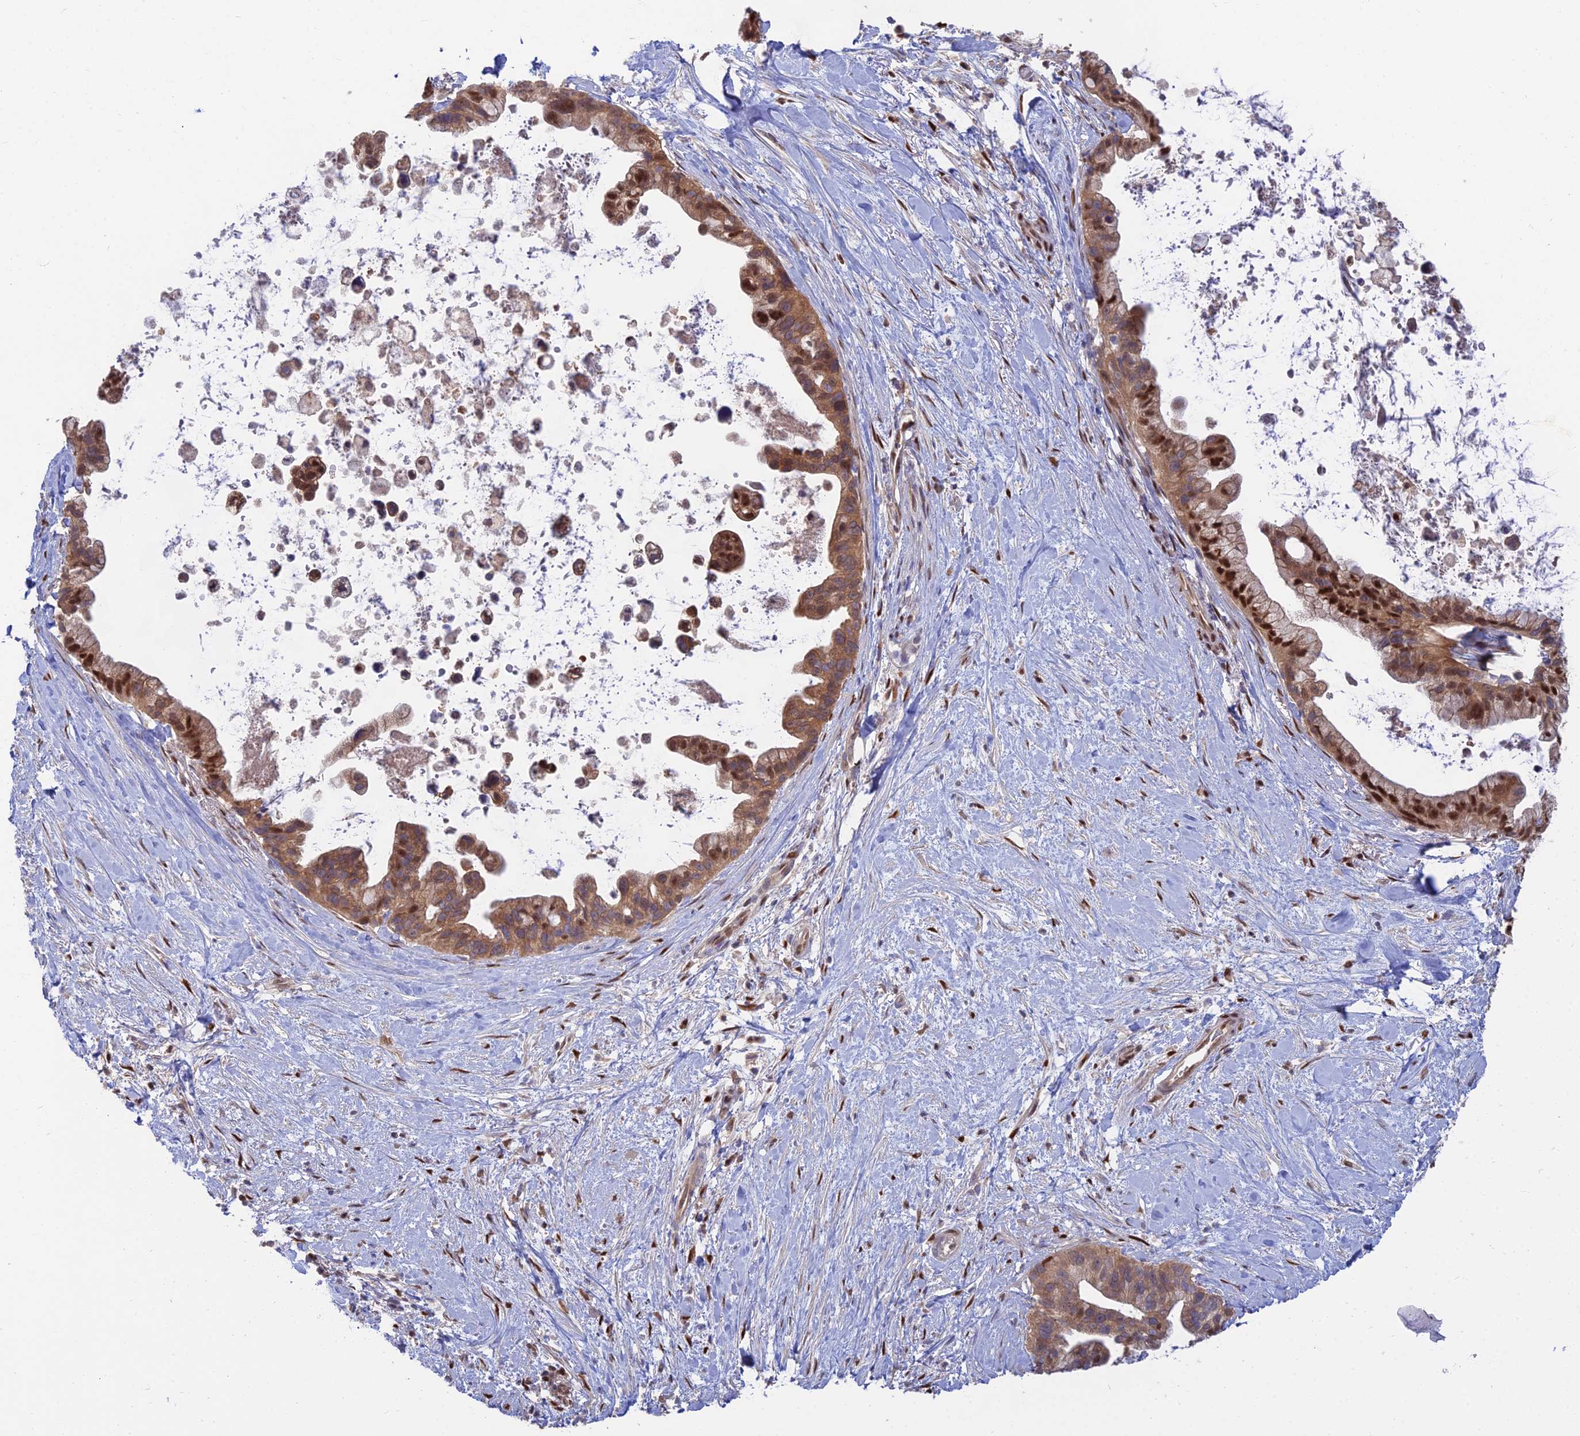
{"staining": {"intensity": "strong", "quantity": ">75%", "location": "cytoplasmic/membranous,nuclear"}, "tissue": "pancreatic cancer", "cell_type": "Tumor cells", "image_type": "cancer", "snomed": [{"axis": "morphology", "description": "Adenocarcinoma, NOS"}, {"axis": "topography", "description": "Pancreas"}], "caption": "Tumor cells reveal high levels of strong cytoplasmic/membranous and nuclear positivity in approximately >75% of cells in human pancreatic adenocarcinoma. (DAB IHC with brightfield microscopy, high magnification).", "gene": "DNPEP", "patient": {"sex": "female", "age": 83}}